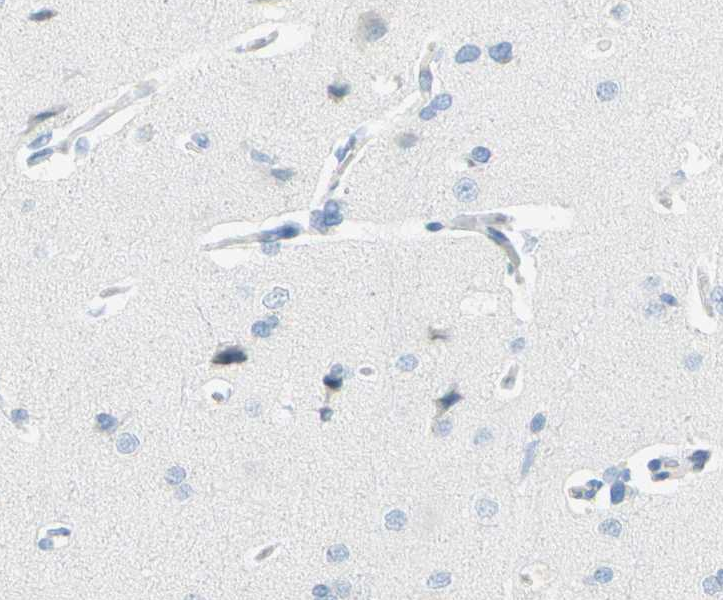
{"staining": {"intensity": "negative", "quantity": "none", "location": "none"}, "tissue": "cerebral cortex", "cell_type": "Endothelial cells", "image_type": "normal", "snomed": [{"axis": "morphology", "description": "Normal tissue, NOS"}, {"axis": "topography", "description": "Cerebral cortex"}], "caption": "This is a histopathology image of immunohistochemistry (IHC) staining of normal cerebral cortex, which shows no staining in endothelial cells. (Stains: DAB (3,3'-diaminobenzidine) IHC with hematoxylin counter stain, Microscopy: brightfield microscopy at high magnification).", "gene": "DCT", "patient": {"sex": "male", "age": 62}}